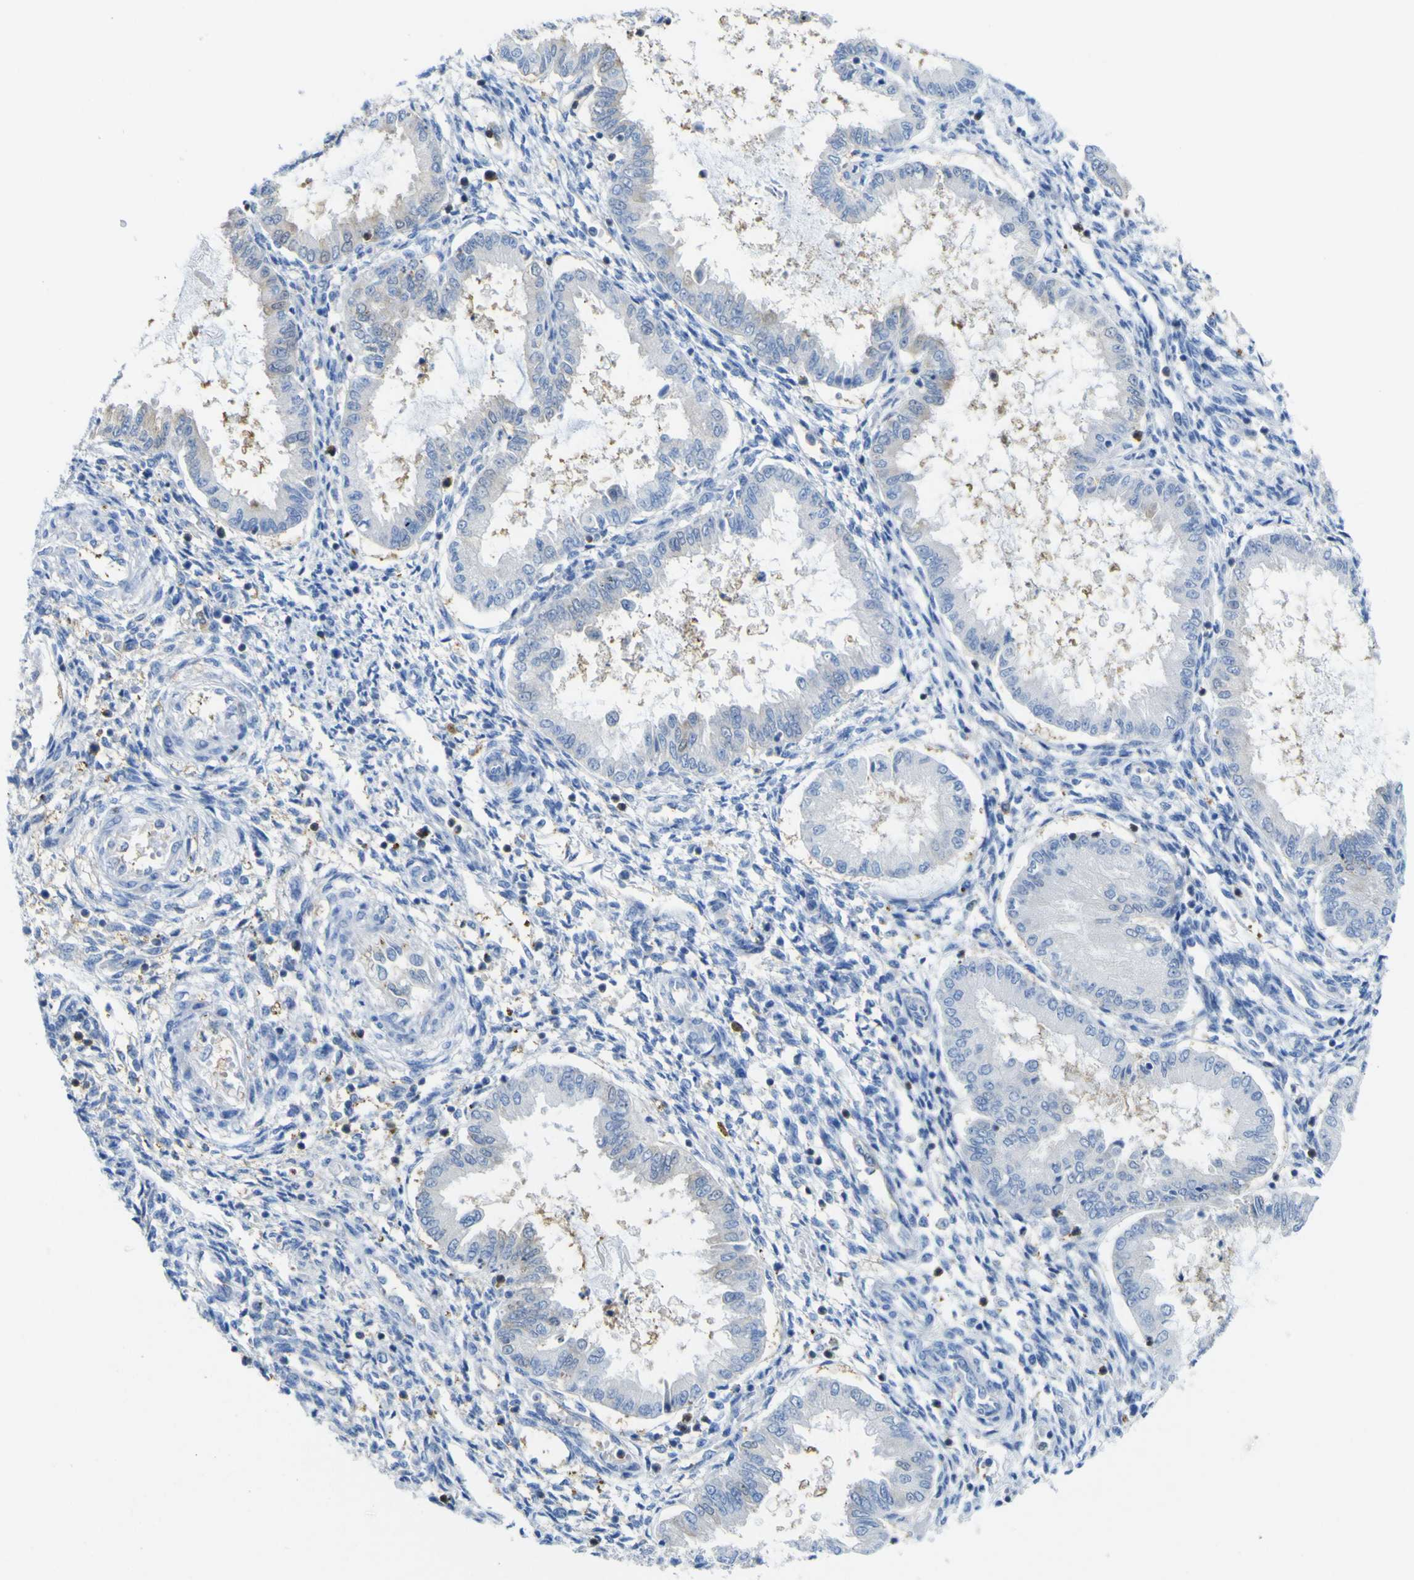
{"staining": {"intensity": "negative", "quantity": "none", "location": "none"}, "tissue": "endometrium", "cell_type": "Cells in endometrial stroma", "image_type": "normal", "snomed": [{"axis": "morphology", "description": "Normal tissue, NOS"}, {"axis": "topography", "description": "Endometrium"}], "caption": "There is no significant positivity in cells in endometrial stroma of endometrium. (DAB immunohistochemistry (IHC), high magnification).", "gene": "ABHD3", "patient": {"sex": "female", "age": 33}}